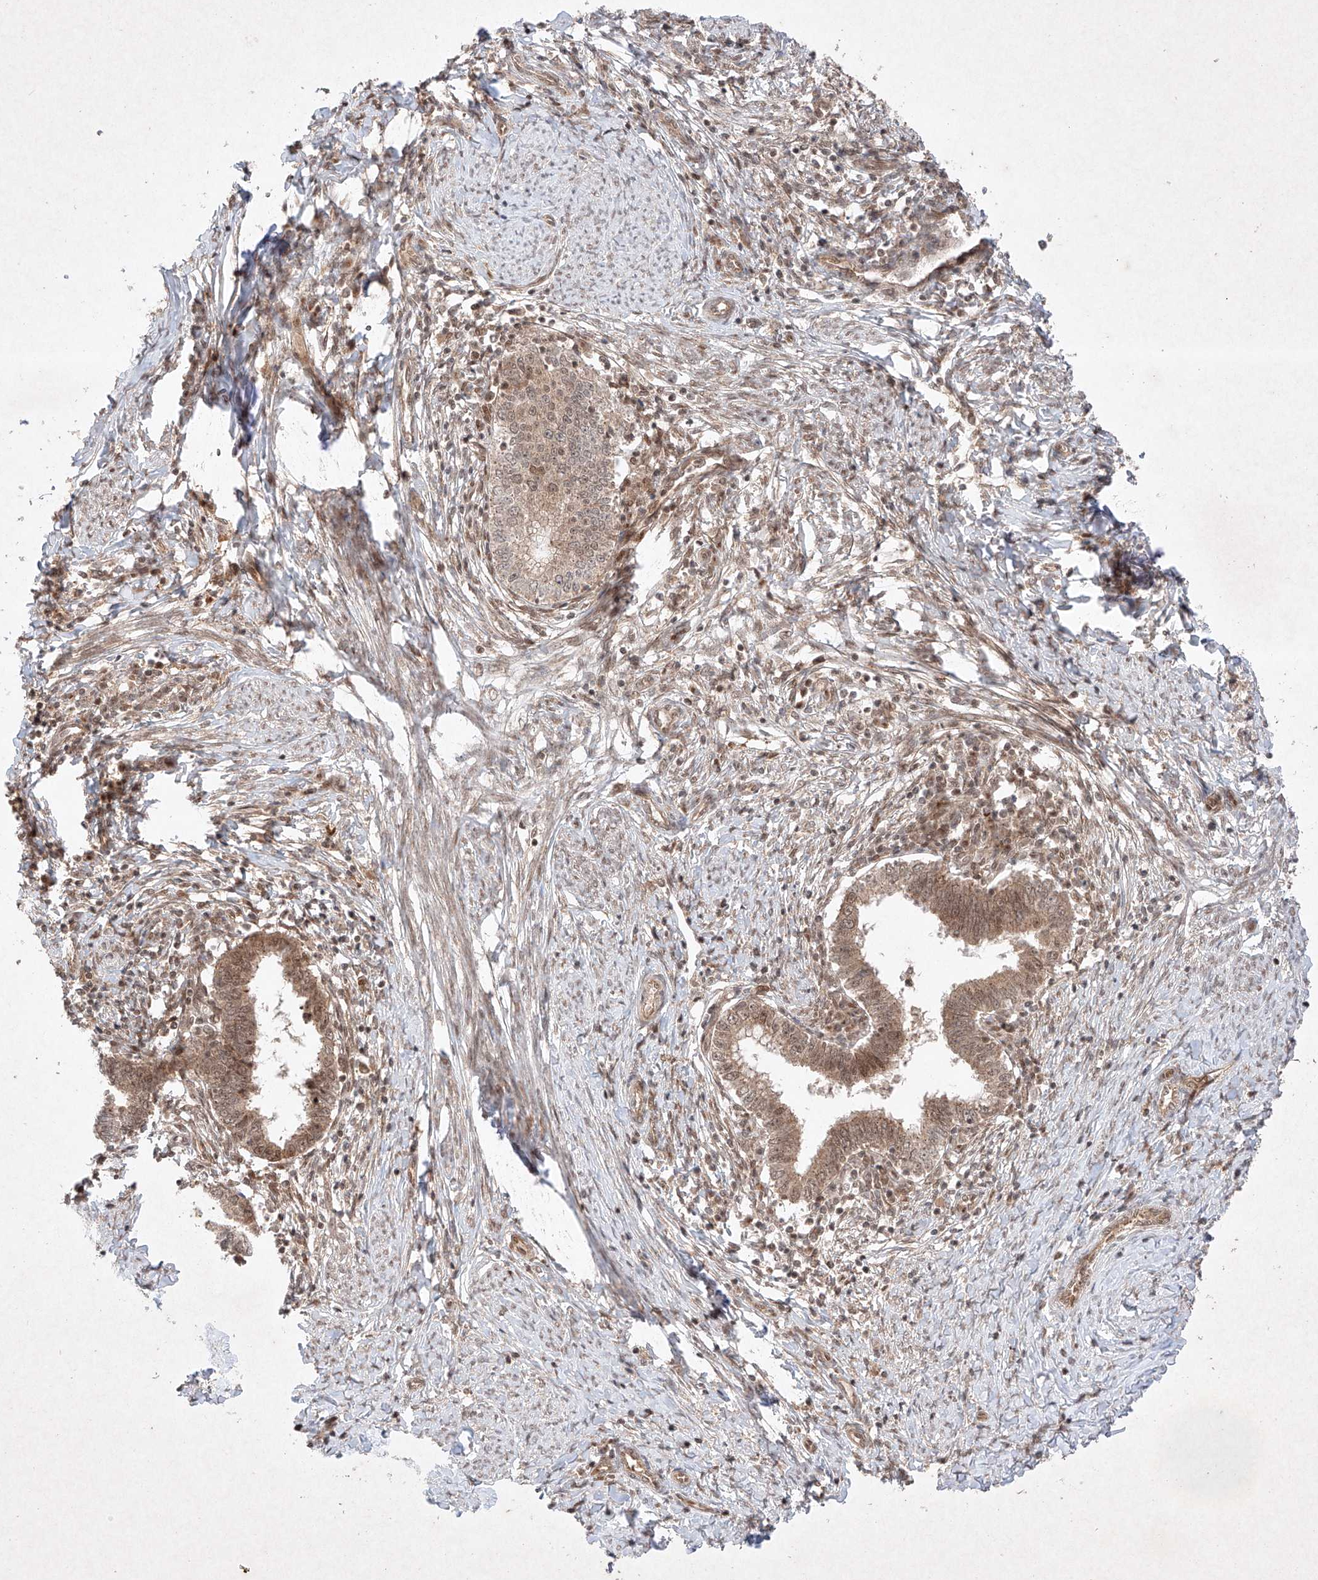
{"staining": {"intensity": "moderate", "quantity": ">75%", "location": "cytoplasmic/membranous,nuclear"}, "tissue": "cervical cancer", "cell_type": "Tumor cells", "image_type": "cancer", "snomed": [{"axis": "morphology", "description": "Adenocarcinoma, NOS"}, {"axis": "topography", "description": "Cervix"}], "caption": "Moderate cytoplasmic/membranous and nuclear protein staining is seen in approximately >75% of tumor cells in adenocarcinoma (cervical).", "gene": "RNF31", "patient": {"sex": "female", "age": 36}}